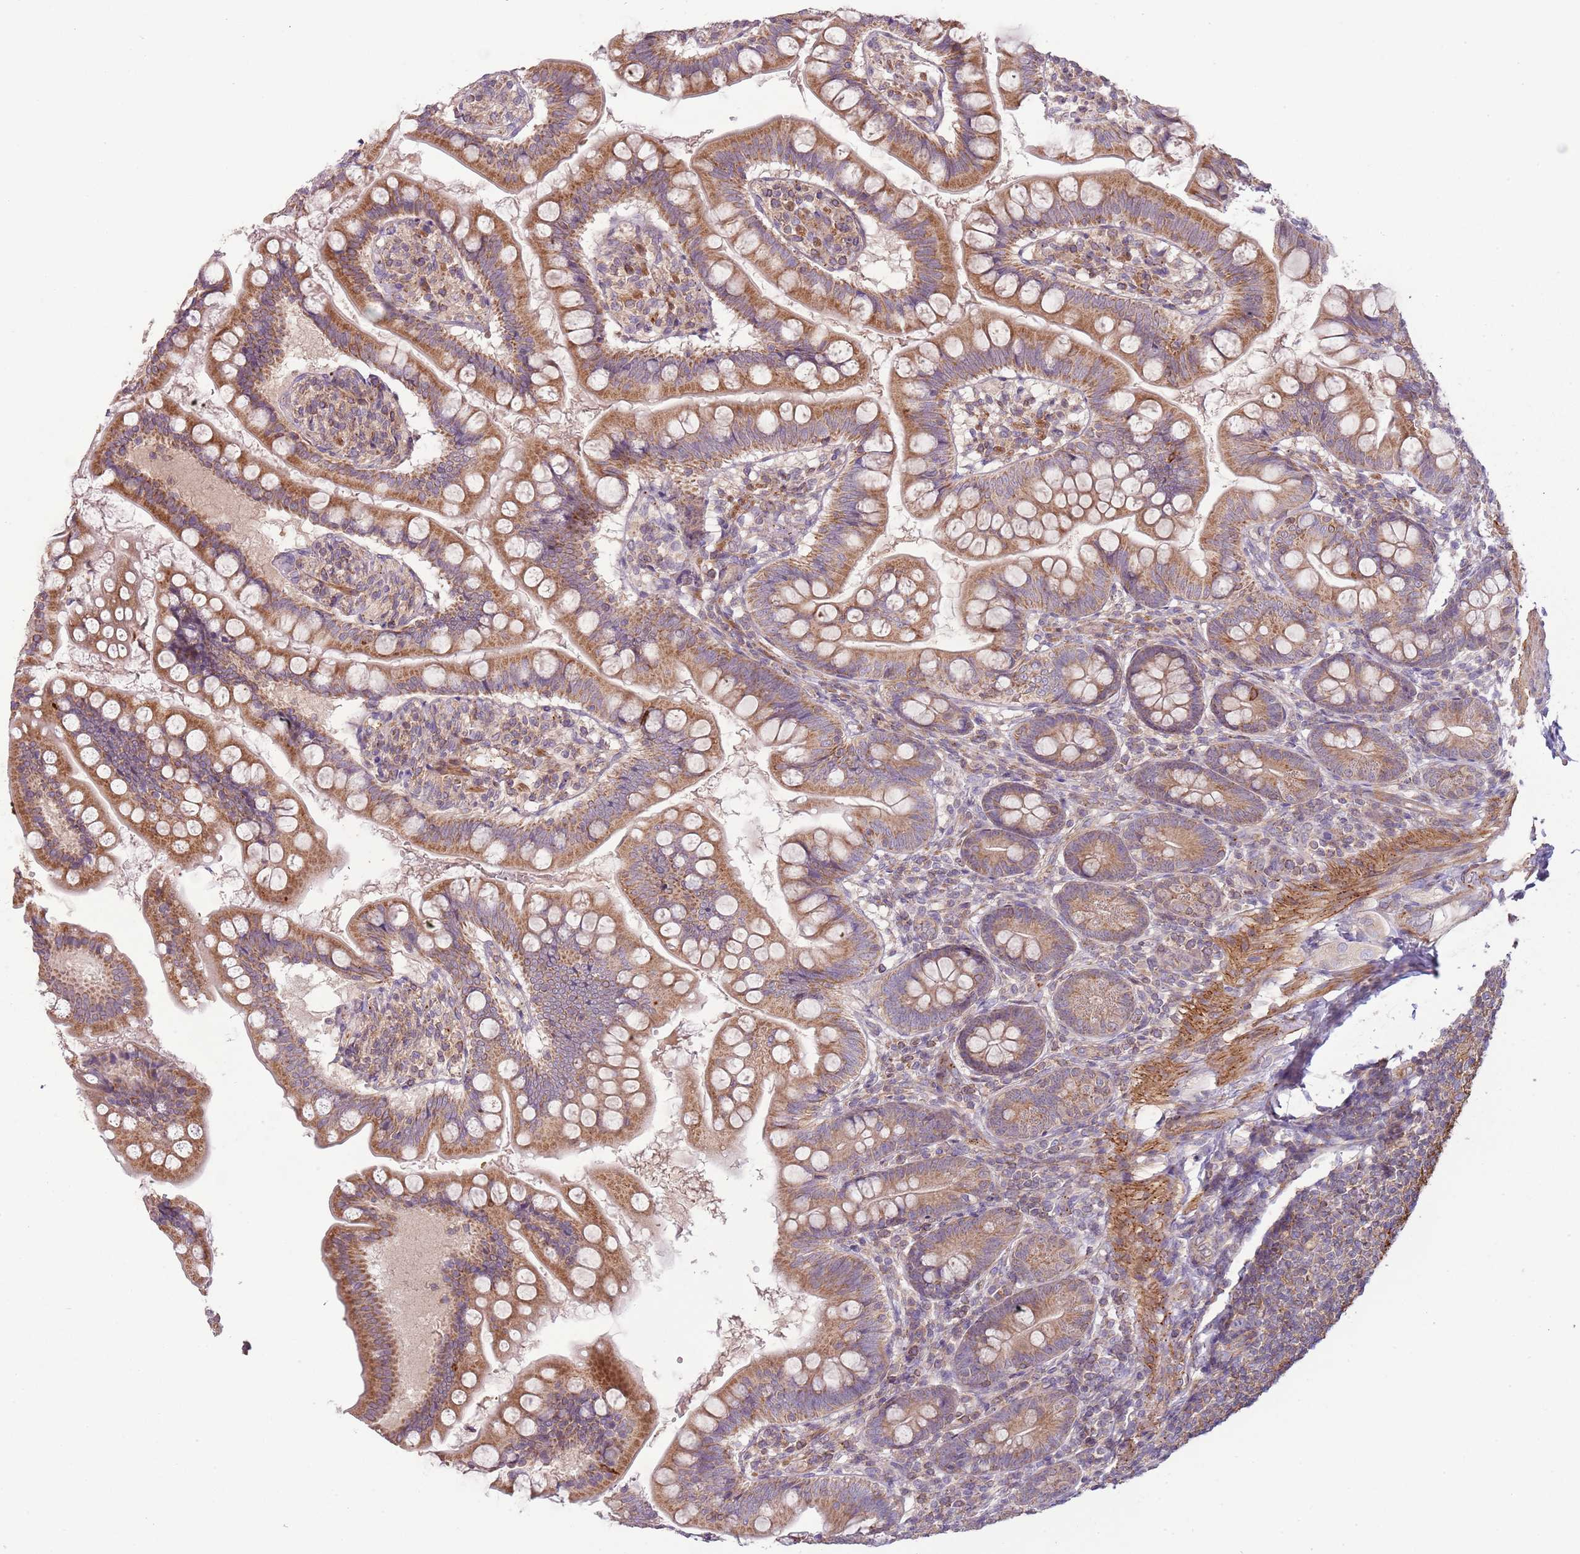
{"staining": {"intensity": "moderate", "quantity": ">75%", "location": "cytoplasmic/membranous"}, "tissue": "small intestine", "cell_type": "Glandular cells", "image_type": "normal", "snomed": [{"axis": "morphology", "description": "Normal tissue, NOS"}, {"axis": "topography", "description": "Small intestine"}], "caption": "About >75% of glandular cells in benign small intestine display moderate cytoplasmic/membranous protein staining as visualized by brown immunohistochemical staining.", "gene": "DTD2", "patient": {"sex": "male", "age": 7}}